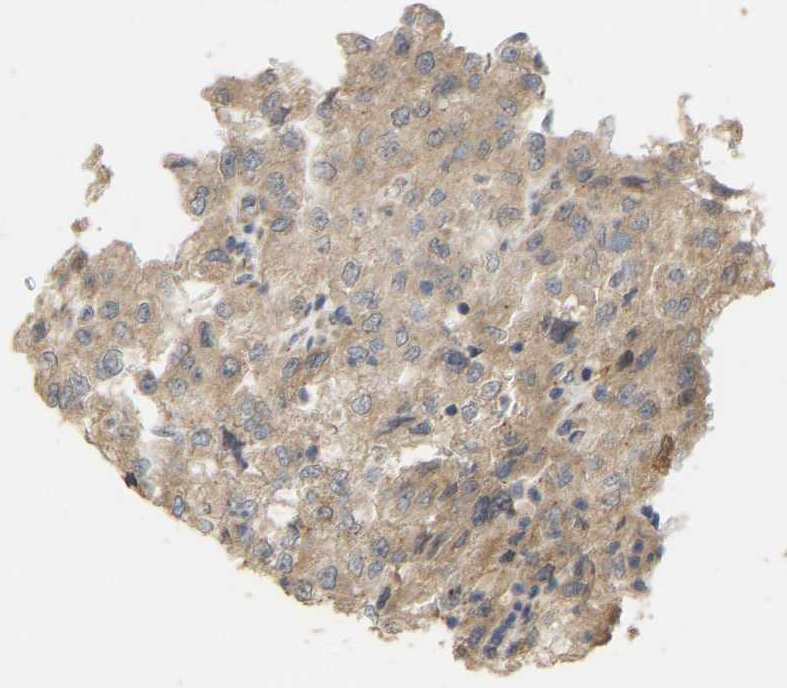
{"staining": {"intensity": "weak", "quantity": ">75%", "location": "cytoplasmic/membranous"}, "tissue": "renal cancer", "cell_type": "Tumor cells", "image_type": "cancer", "snomed": [{"axis": "morphology", "description": "Adenocarcinoma, NOS"}, {"axis": "topography", "description": "Kidney"}], "caption": "This is a histology image of immunohistochemistry (IHC) staining of renal cancer, which shows weak staining in the cytoplasmic/membranous of tumor cells.", "gene": "HACD2", "patient": {"sex": "female", "age": 62}}